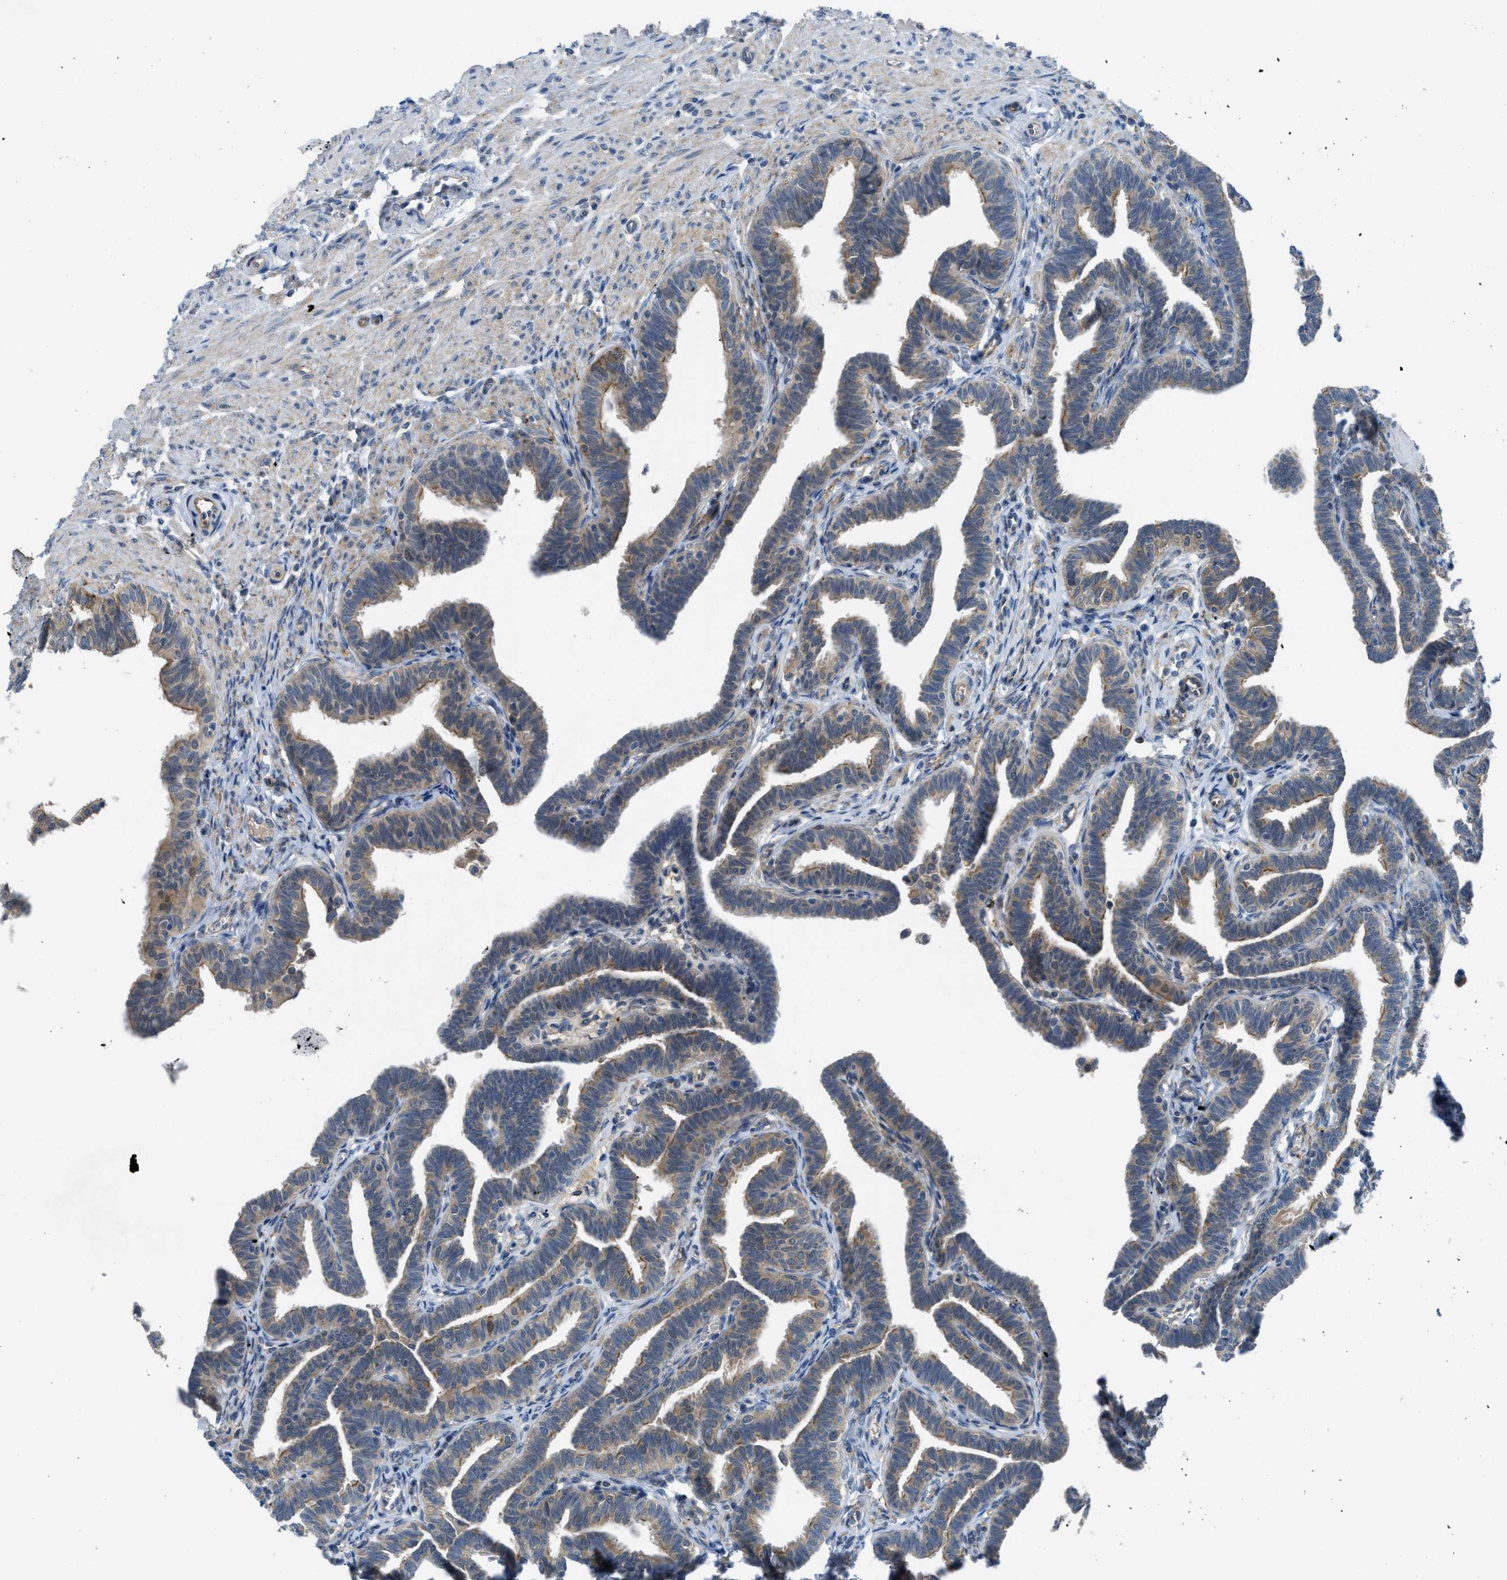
{"staining": {"intensity": "moderate", "quantity": "25%-75%", "location": "cytoplasmic/membranous"}, "tissue": "fallopian tube", "cell_type": "Glandular cells", "image_type": "normal", "snomed": [{"axis": "morphology", "description": "Normal tissue, NOS"}, {"axis": "topography", "description": "Fallopian tube"}, {"axis": "topography", "description": "Ovary"}], "caption": "Unremarkable fallopian tube was stained to show a protein in brown. There is medium levels of moderate cytoplasmic/membranous expression in approximately 25%-75% of glandular cells. (DAB (3,3'-diaminobenzidine) IHC, brown staining for protein, blue staining for nuclei).", "gene": "BAZ2B", "patient": {"sex": "female", "age": 23}}